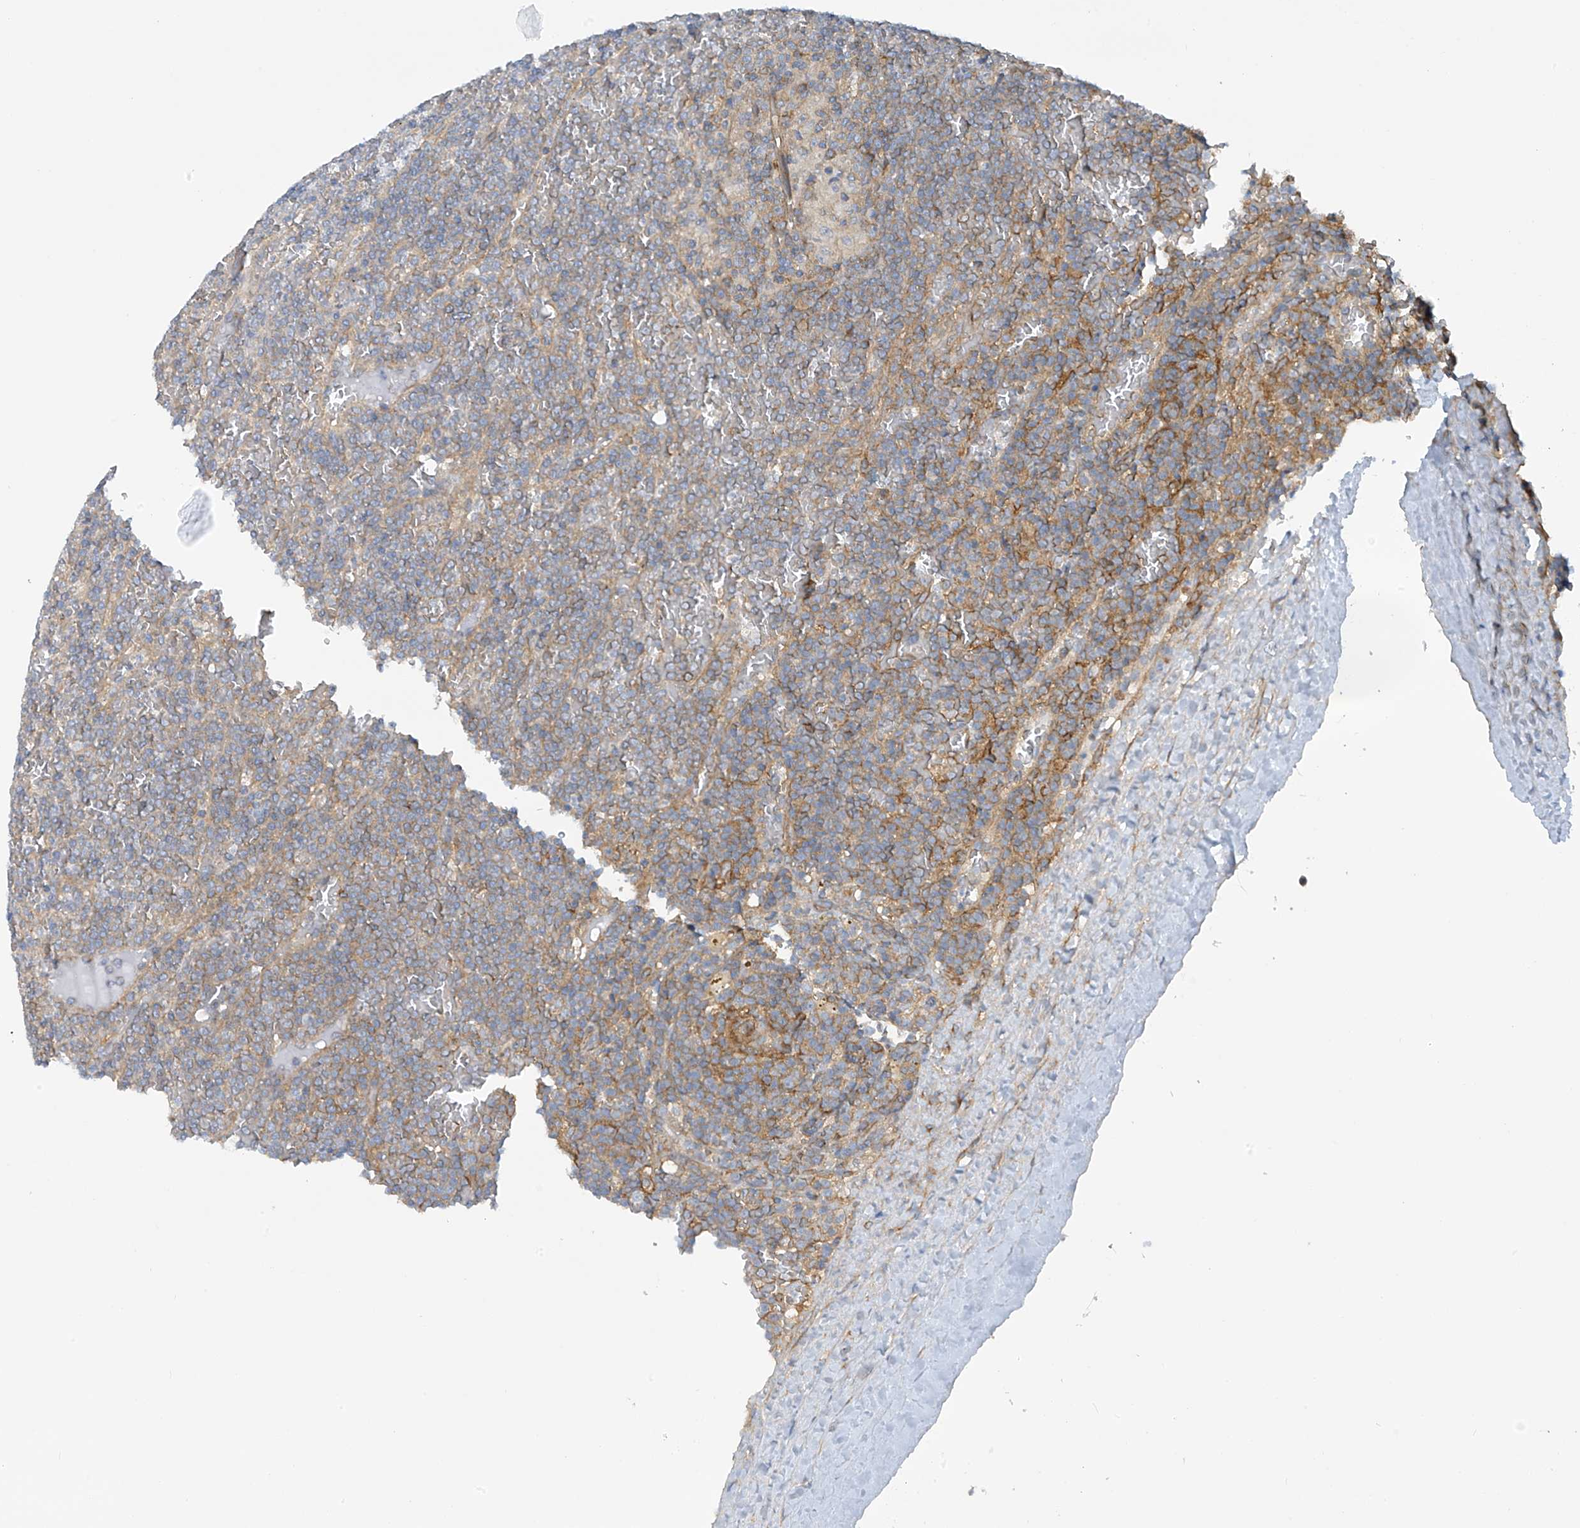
{"staining": {"intensity": "weak", "quantity": "25%-75%", "location": "cytoplasmic/membranous"}, "tissue": "lymphoma", "cell_type": "Tumor cells", "image_type": "cancer", "snomed": [{"axis": "morphology", "description": "Malignant lymphoma, non-Hodgkin's type, Low grade"}, {"axis": "topography", "description": "Spleen"}], "caption": "This image reveals immunohistochemistry (IHC) staining of human malignant lymphoma, non-Hodgkin's type (low-grade), with low weak cytoplasmic/membranous positivity in about 25%-75% of tumor cells.", "gene": "REPS1", "patient": {"sex": "female", "age": 19}}